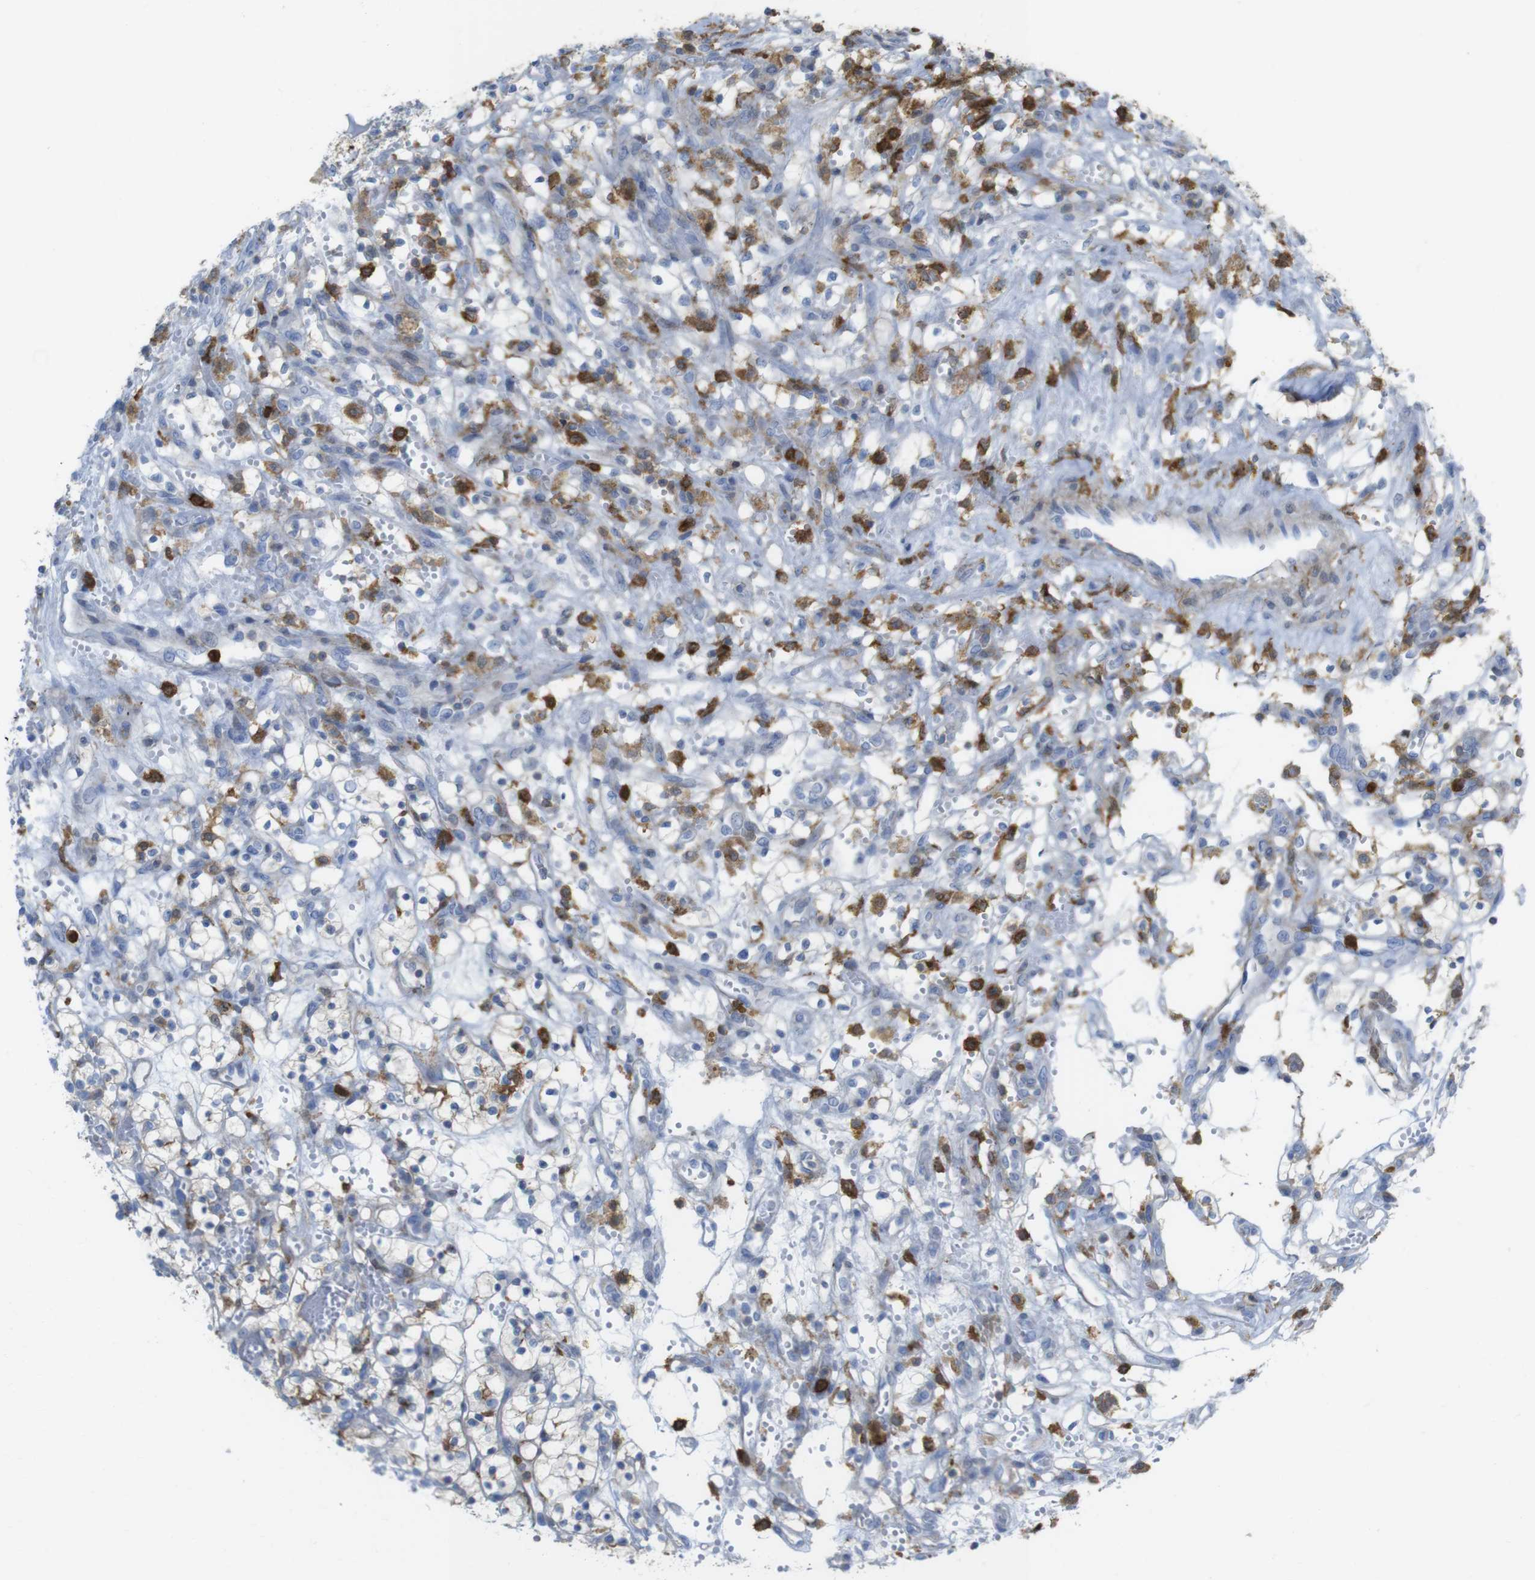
{"staining": {"intensity": "moderate", "quantity": "25%-75%", "location": "cytoplasmic/membranous"}, "tissue": "renal cancer", "cell_type": "Tumor cells", "image_type": "cancer", "snomed": [{"axis": "morphology", "description": "Adenocarcinoma, NOS"}, {"axis": "topography", "description": "Kidney"}], "caption": "Moderate cytoplasmic/membranous positivity for a protein is appreciated in about 25%-75% of tumor cells of renal cancer using immunohistochemistry.", "gene": "PRKCD", "patient": {"sex": "female", "age": 57}}